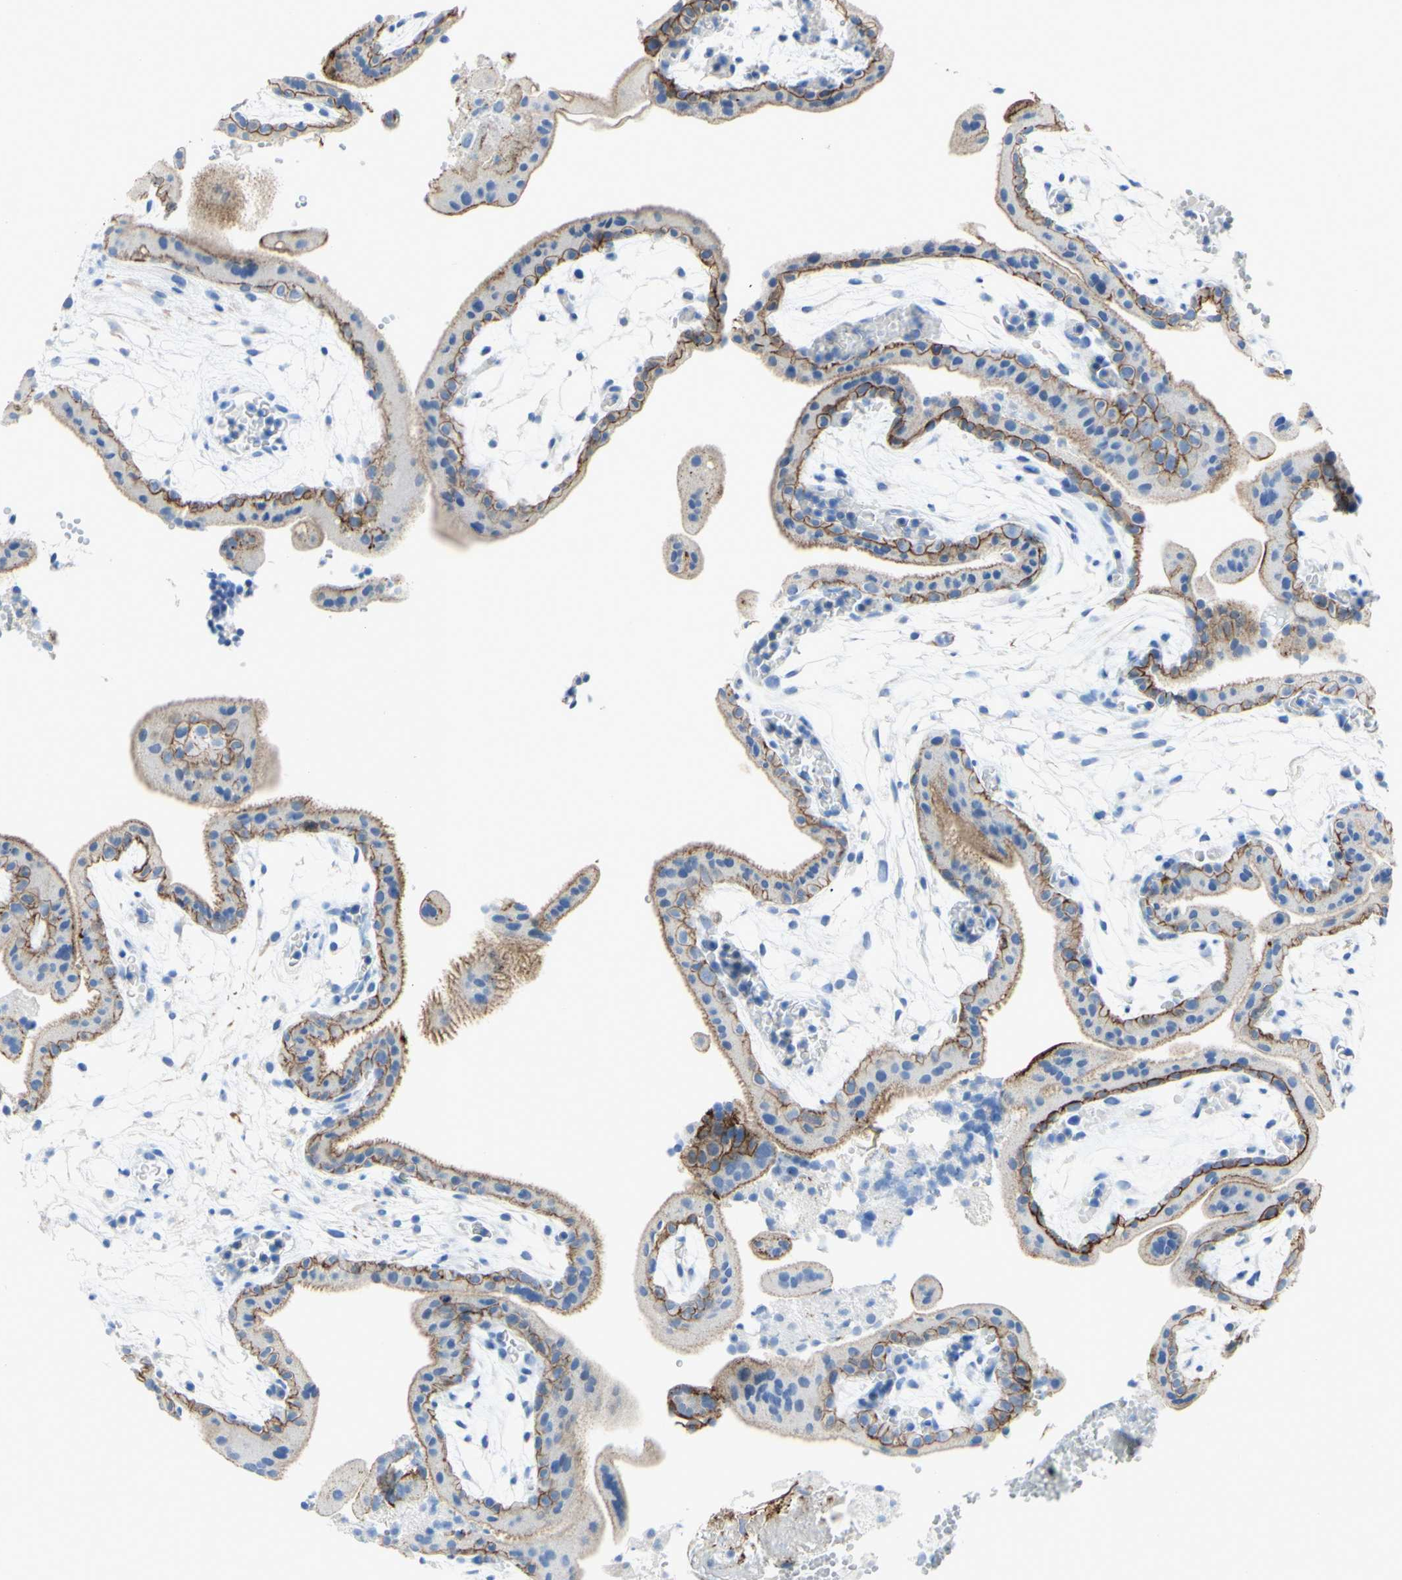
{"staining": {"intensity": "moderate", "quantity": ">75%", "location": "cytoplasmic/membranous"}, "tissue": "placenta", "cell_type": "Trophoblastic cells", "image_type": "normal", "snomed": [{"axis": "morphology", "description": "Normal tissue, NOS"}, {"axis": "topography", "description": "Placenta"}], "caption": "A micrograph of human placenta stained for a protein exhibits moderate cytoplasmic/membranous brown staining in trophoblastic cells. The staining was performed using DAB, with brown indicating positive protein expression. Nuclei are stained blue with hematoxylin.", "gene": "DSC2", "patient": {"sex": "female", "age": 18}}